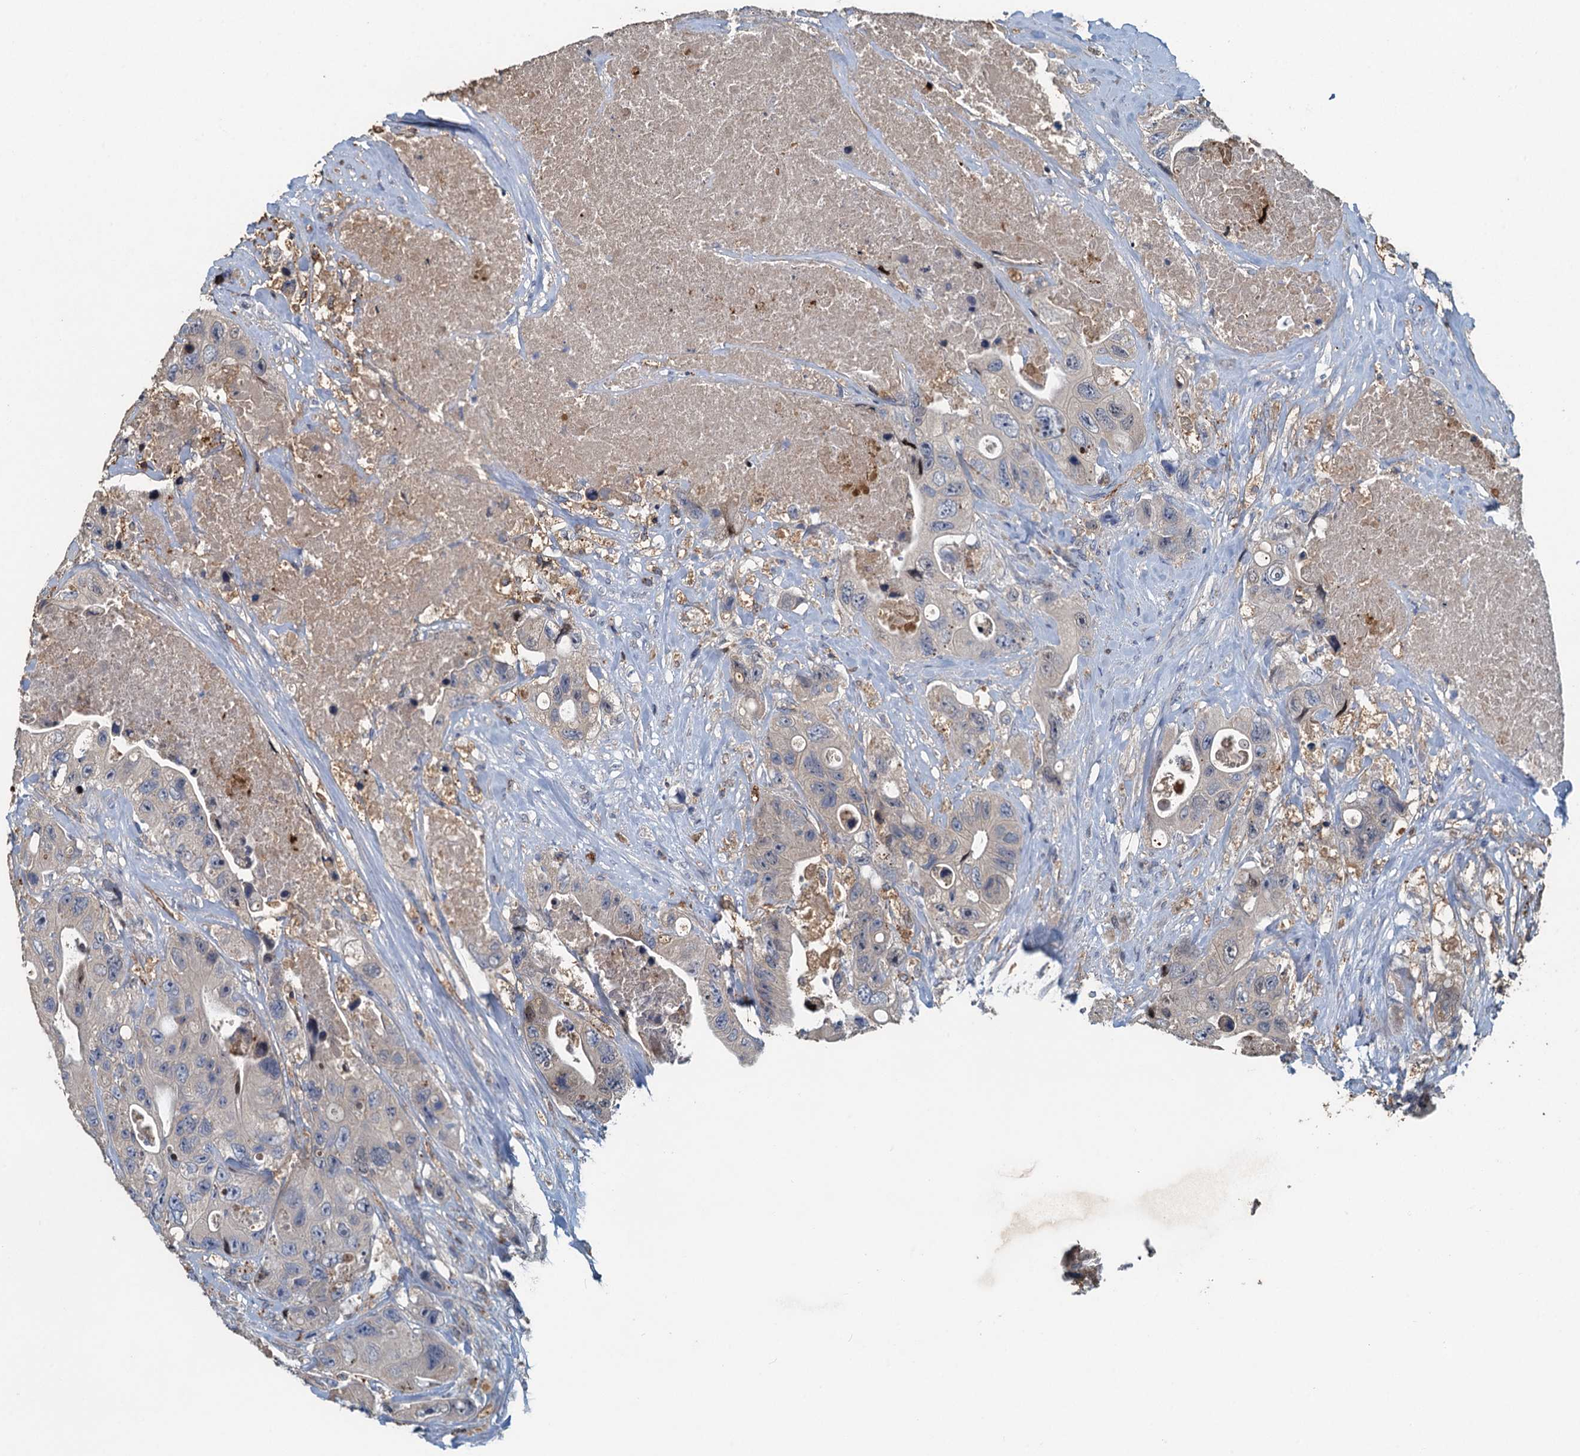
{"staining": {"intensity": "negative", "quantity": "none", "location": "none"}, "tissue": "colorectal cancer", "cell_type": "Tumor cells", "image_type": "cancer", "snomed": [{"axis": "morphology", "description": "Adenocarcinoma, NOS"}, {"axis": "topography", "description": "Colon"}], "caption": "An immunohistochemistry histopathology image of colorectal adenocarcinoma is shown. There is no staining in tumor cells of colorectal adenocarcinoma. The staining was performed using DAB to visualize the protein expression in brown, while the nuclei were stained in blue with hematoxylin (Magnification: 20x).", "gene": "AGRN", "patient": {"sex": "female", "age": 46}}